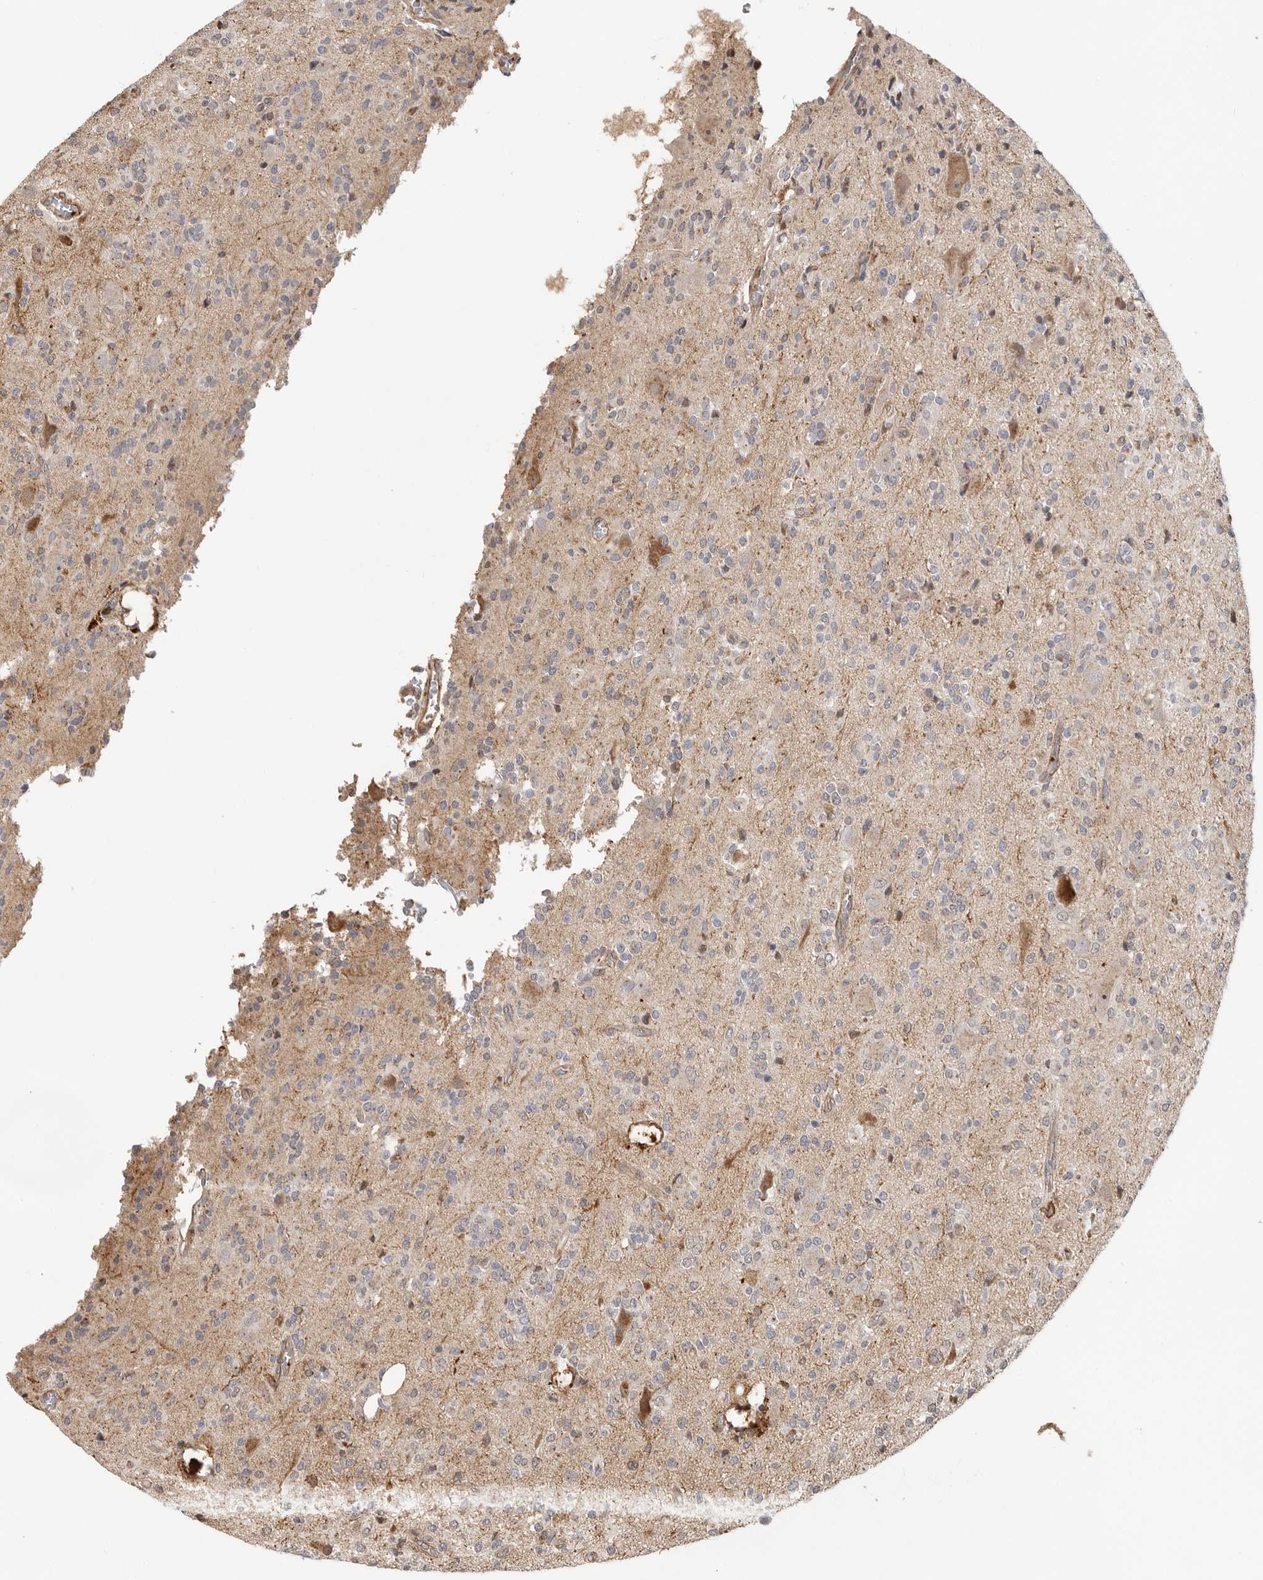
{"staining": {"intensity": "negative", "quantity": "none", "location": "none"}, "tissue": "glioma", "cell_type": "Tumor cells", "image_type": "cancer", "snomed": [{"axis": "morphology", "description": "Glioma, malignant, High grade"}, {"axis": "topography", "description": "Brain"}], "caption": "DAB immunohistochemical staining of human malignant glioma (high-grade) exhibits no significant positivity in tumor cells.", "gene": "RNF157", "patient": {"sex": "male", "age": 34}}